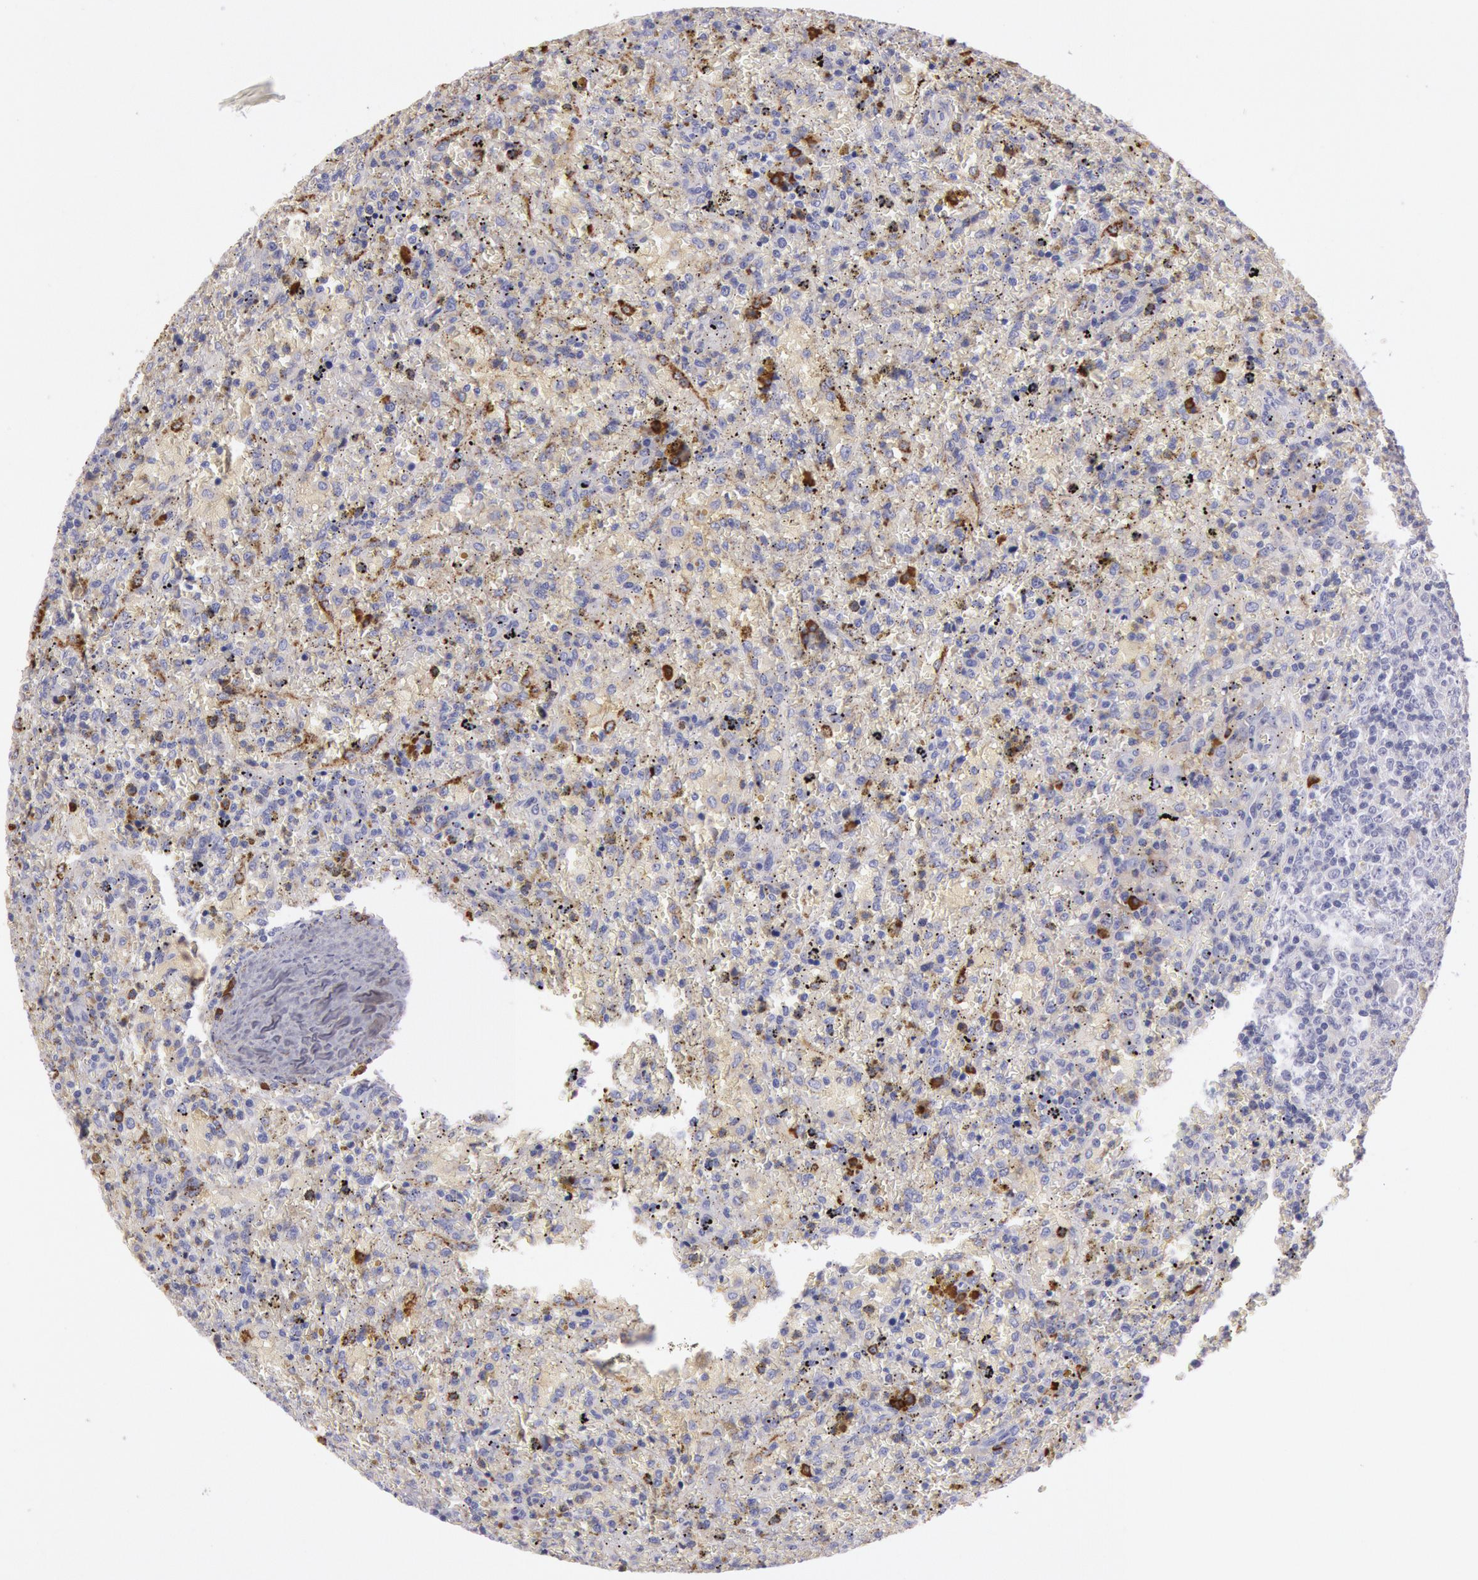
{"staining": {"intensity": "weak", "quantity": "25%-75%", "location": "cytoplasmic/membranous"}, "tissue": "lymphoma", "cell_type": "Tumor cells", "image_type": "cancer", "snomed": [{"axis": "morphology", "description": "Malignant lymphoma, non-Hodgkin's type, High grade"}, {"axis": "topography", "description": "Spleen"}, {"axis": "topography", "description": "Lymph node"}], "caption": "About 25%-75% of tumor cells in lymphoma show weak cytoplasmic/membranous protein staining as visualized by brown immunohistochemical staining.", "gene": "IGHG1", "patient": {"sex": "female", "age": 70}}